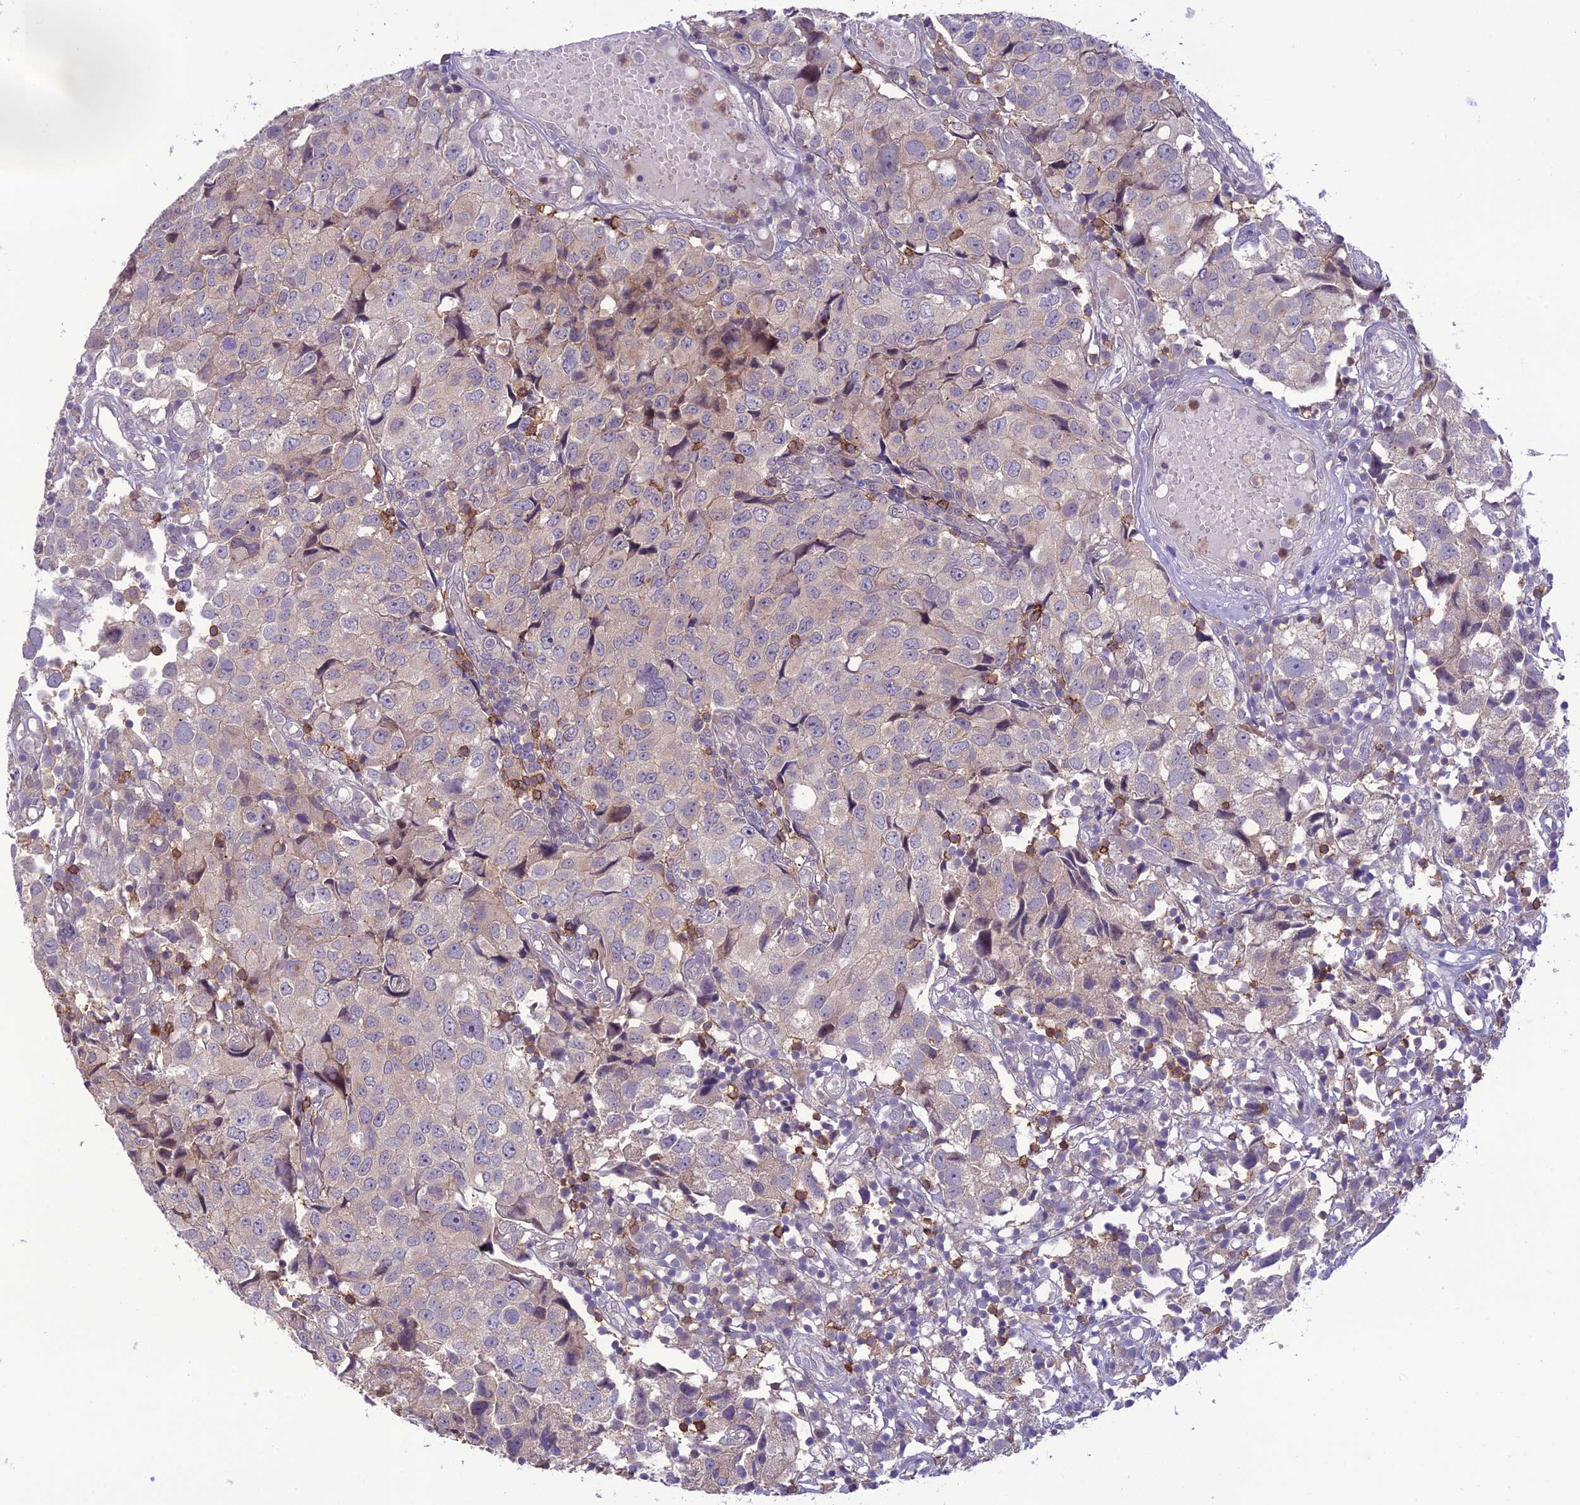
{"staining": {"intensity": "negative", "quantity": "none", "location": "none"}, "tissue": "urothelial cancer", "cell_type": "Tumor cells", "image_type": "cancer", "snomed": [{"axis": "morphology", "description": "Urothelial carcinoma, High grade"}, {"axis": "topography", "description": "Urinary bladder"}], "caption": "Tumor cells are negative for protein expression in human urothelial cancer. (Brightfield microscopy of DAB immunohistochemistry at high magnification).", "gene": "ITGAE", "patient": {"sex": "female", "age": 75}}